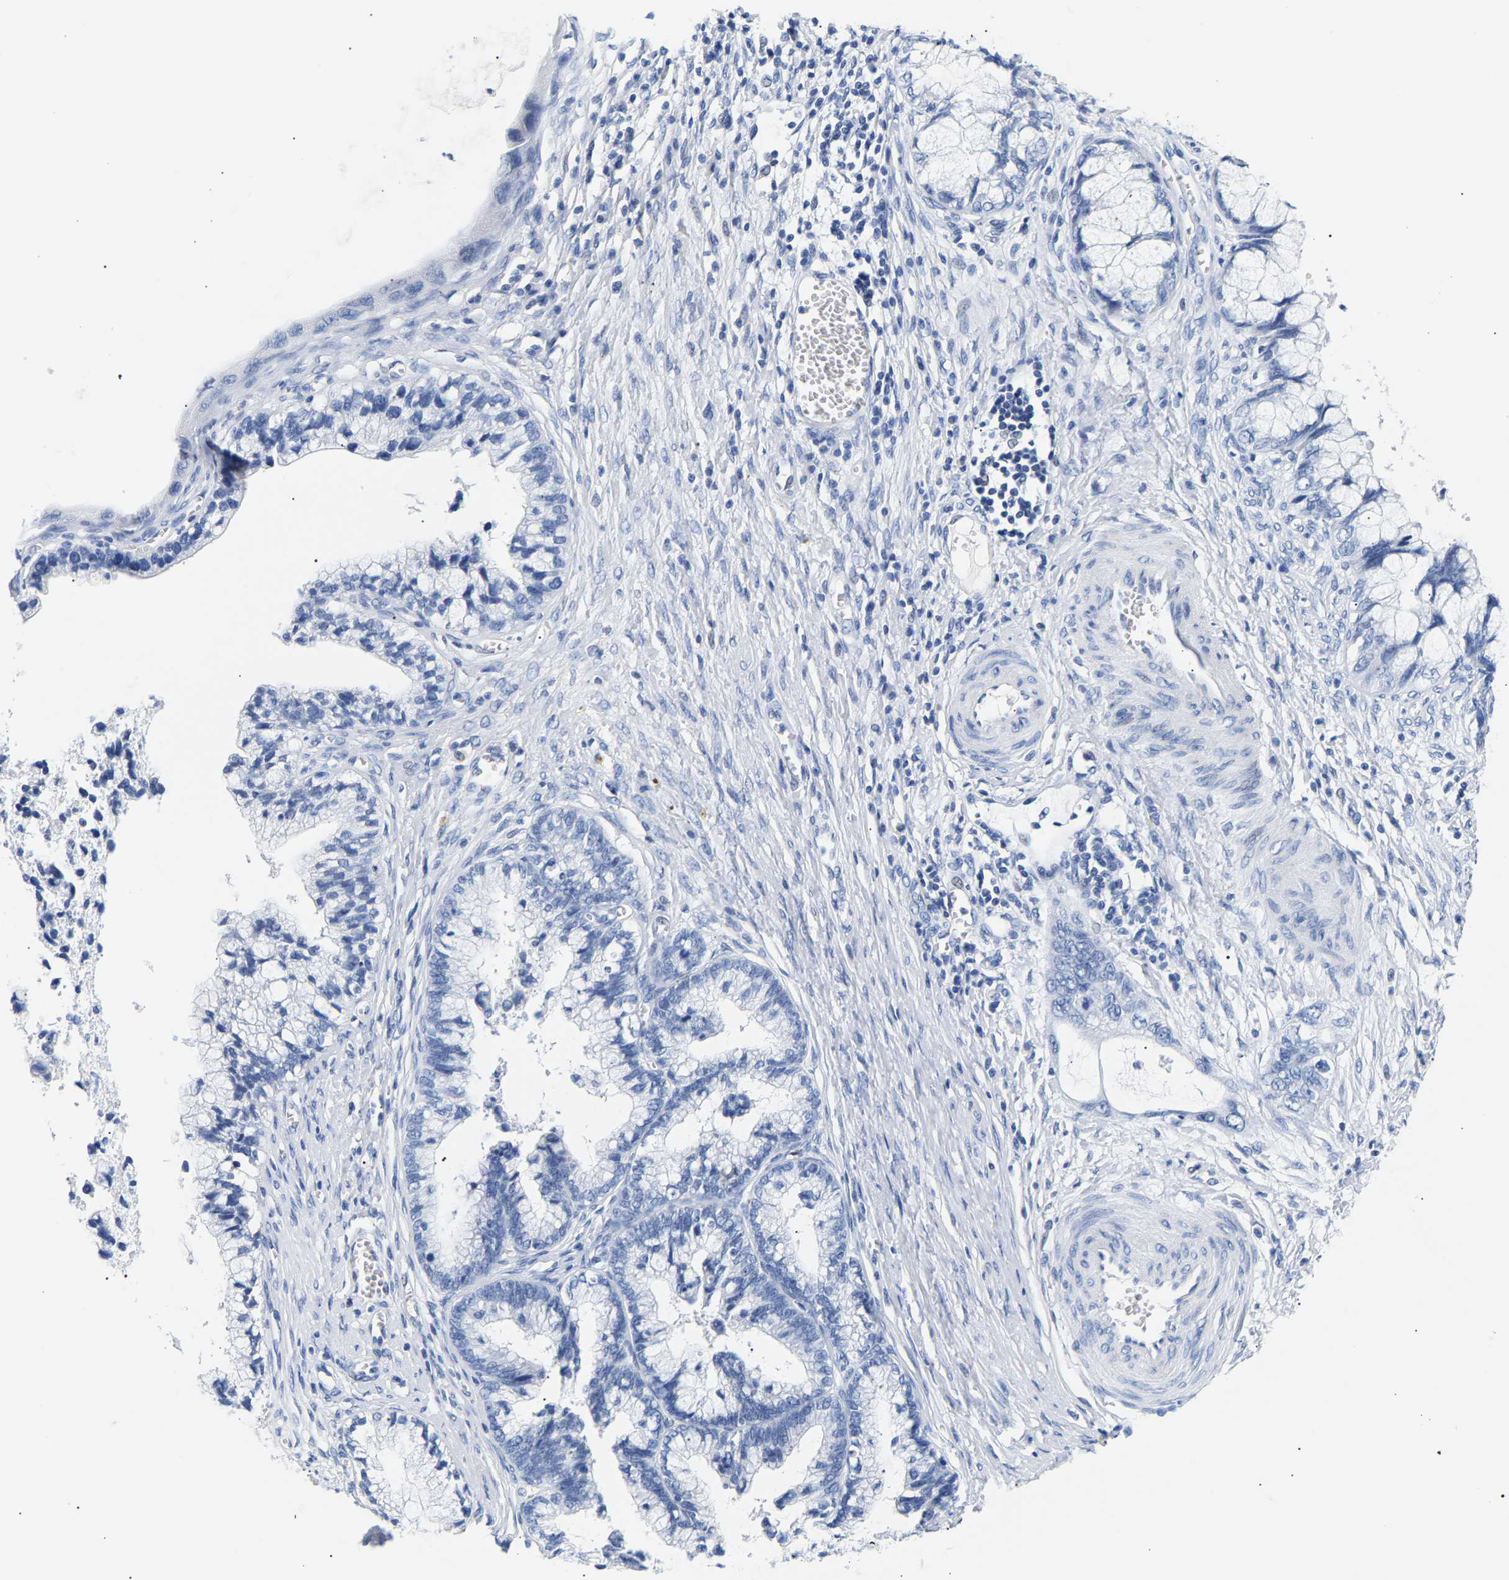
{"staining": {"intensity": "negative", "quantity": "none", "location": "none"}, "tissue": "cervical cancer", "cell_type": "Tumor cells", "image_type": "cancer", "snomed": [{"axis": "morphology", "description": "Adenocarcinoma, NOS"}, {"axis": "topography", "description": "Cervix"}], "caption": "Photomicrograph shows no significant protein staining in tumor cells of cervical cancer.", "gene": "SPINK2", "patient": {"sex": "female", "age": 44}}